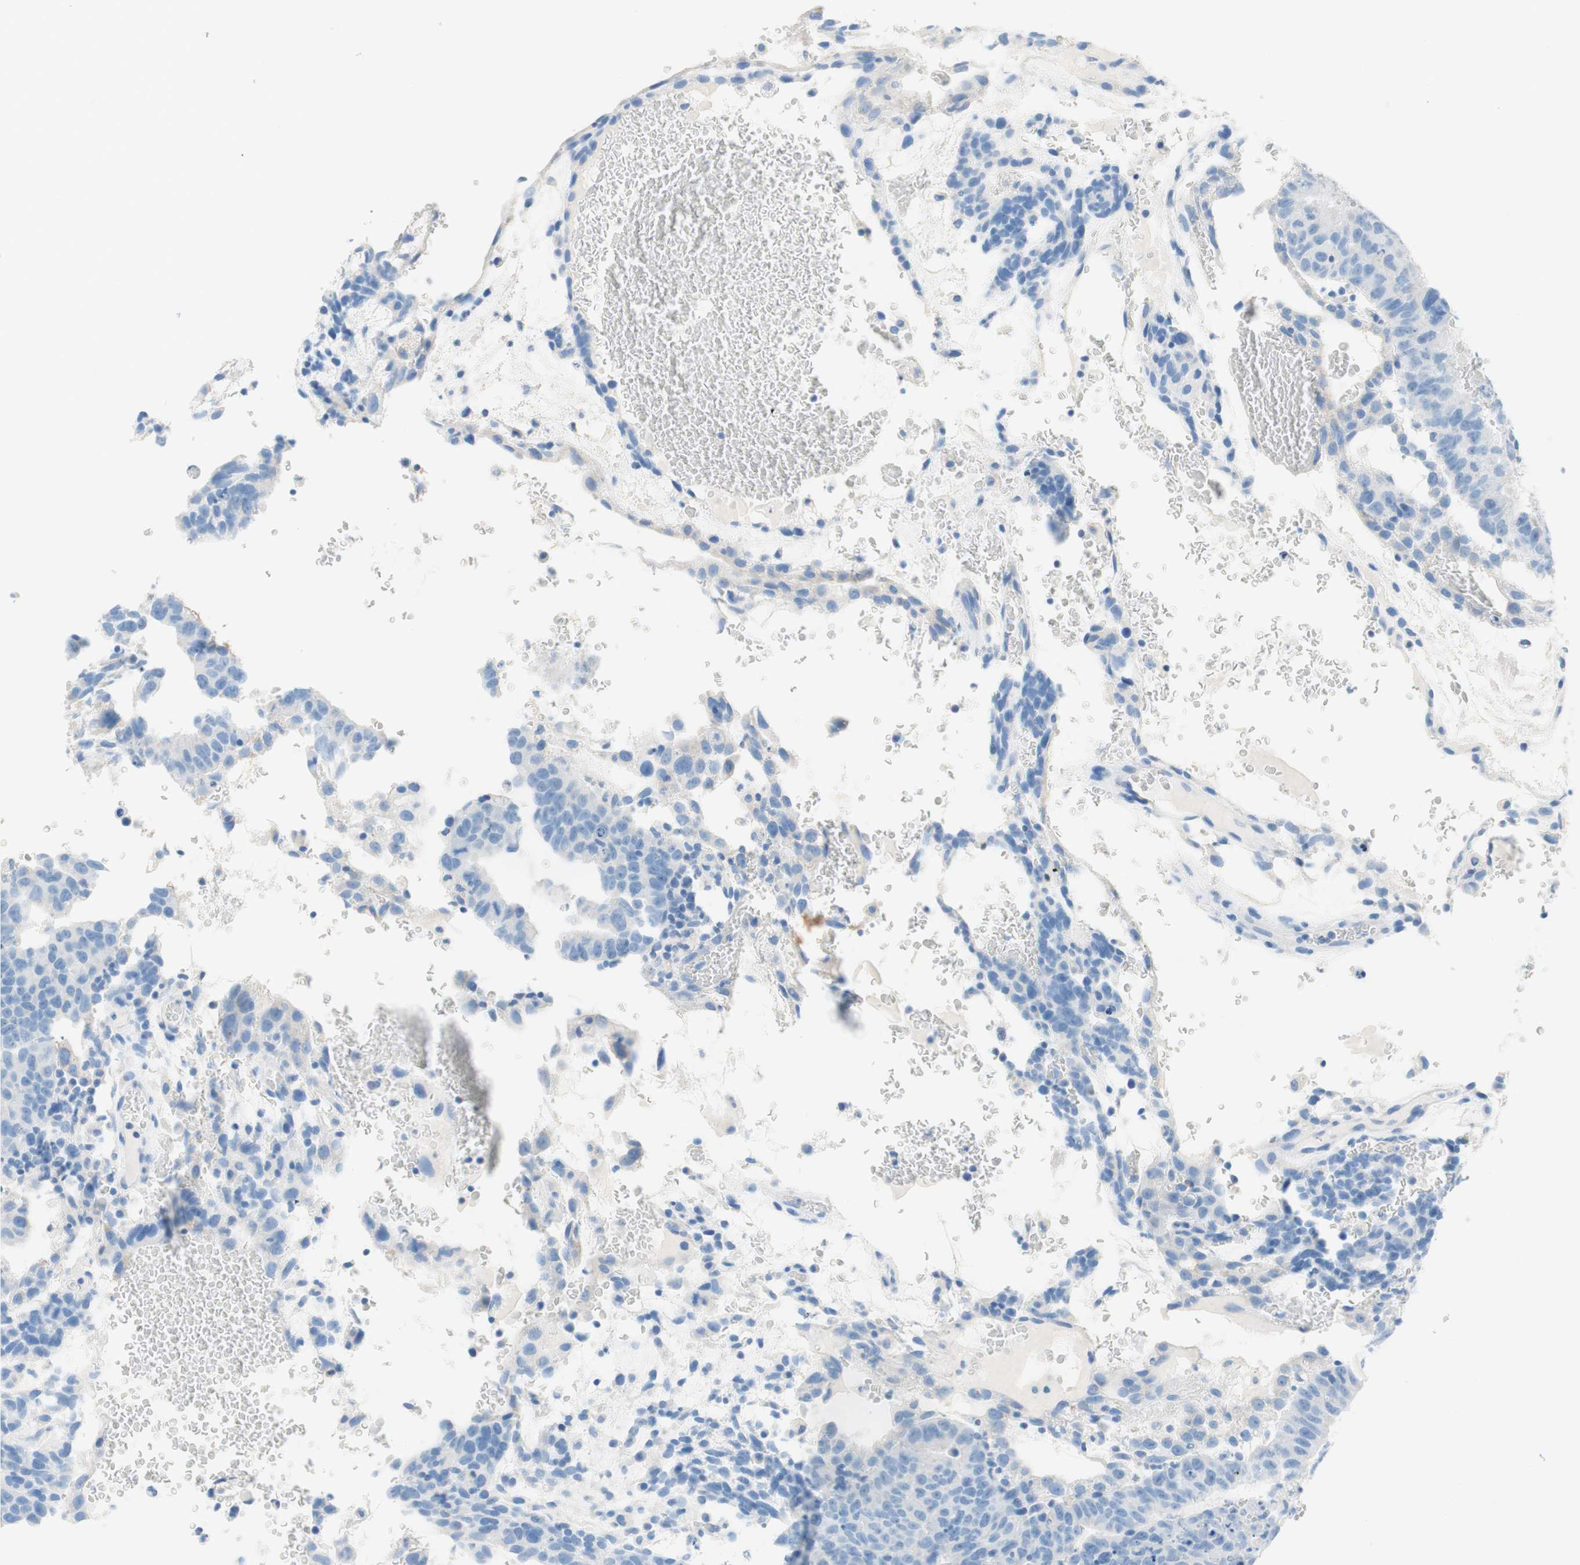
{"staining": {"intensity": "negative", "quantity": "none", "location": "none"}, "tissue": "testis cancer", "cell_type": "Tumor cells", "image_type": "cancer", "snomed": [{"axis": "morphology", "description": "Seminoma, NOS"}, {"axis": "morphology", "description": "Carcinoma, Embryonal, NOS"}, {"axis": "topography", "description": "Testis"}], "caption": "Immunohistochemistry micrograph of neoplastic tissue: human seminoma (testis) stained with DAB exhibits no significant protein staining in tumor cells.", "gene": "CEACAM1", "patient": {"sex": "male", "age": 52}}